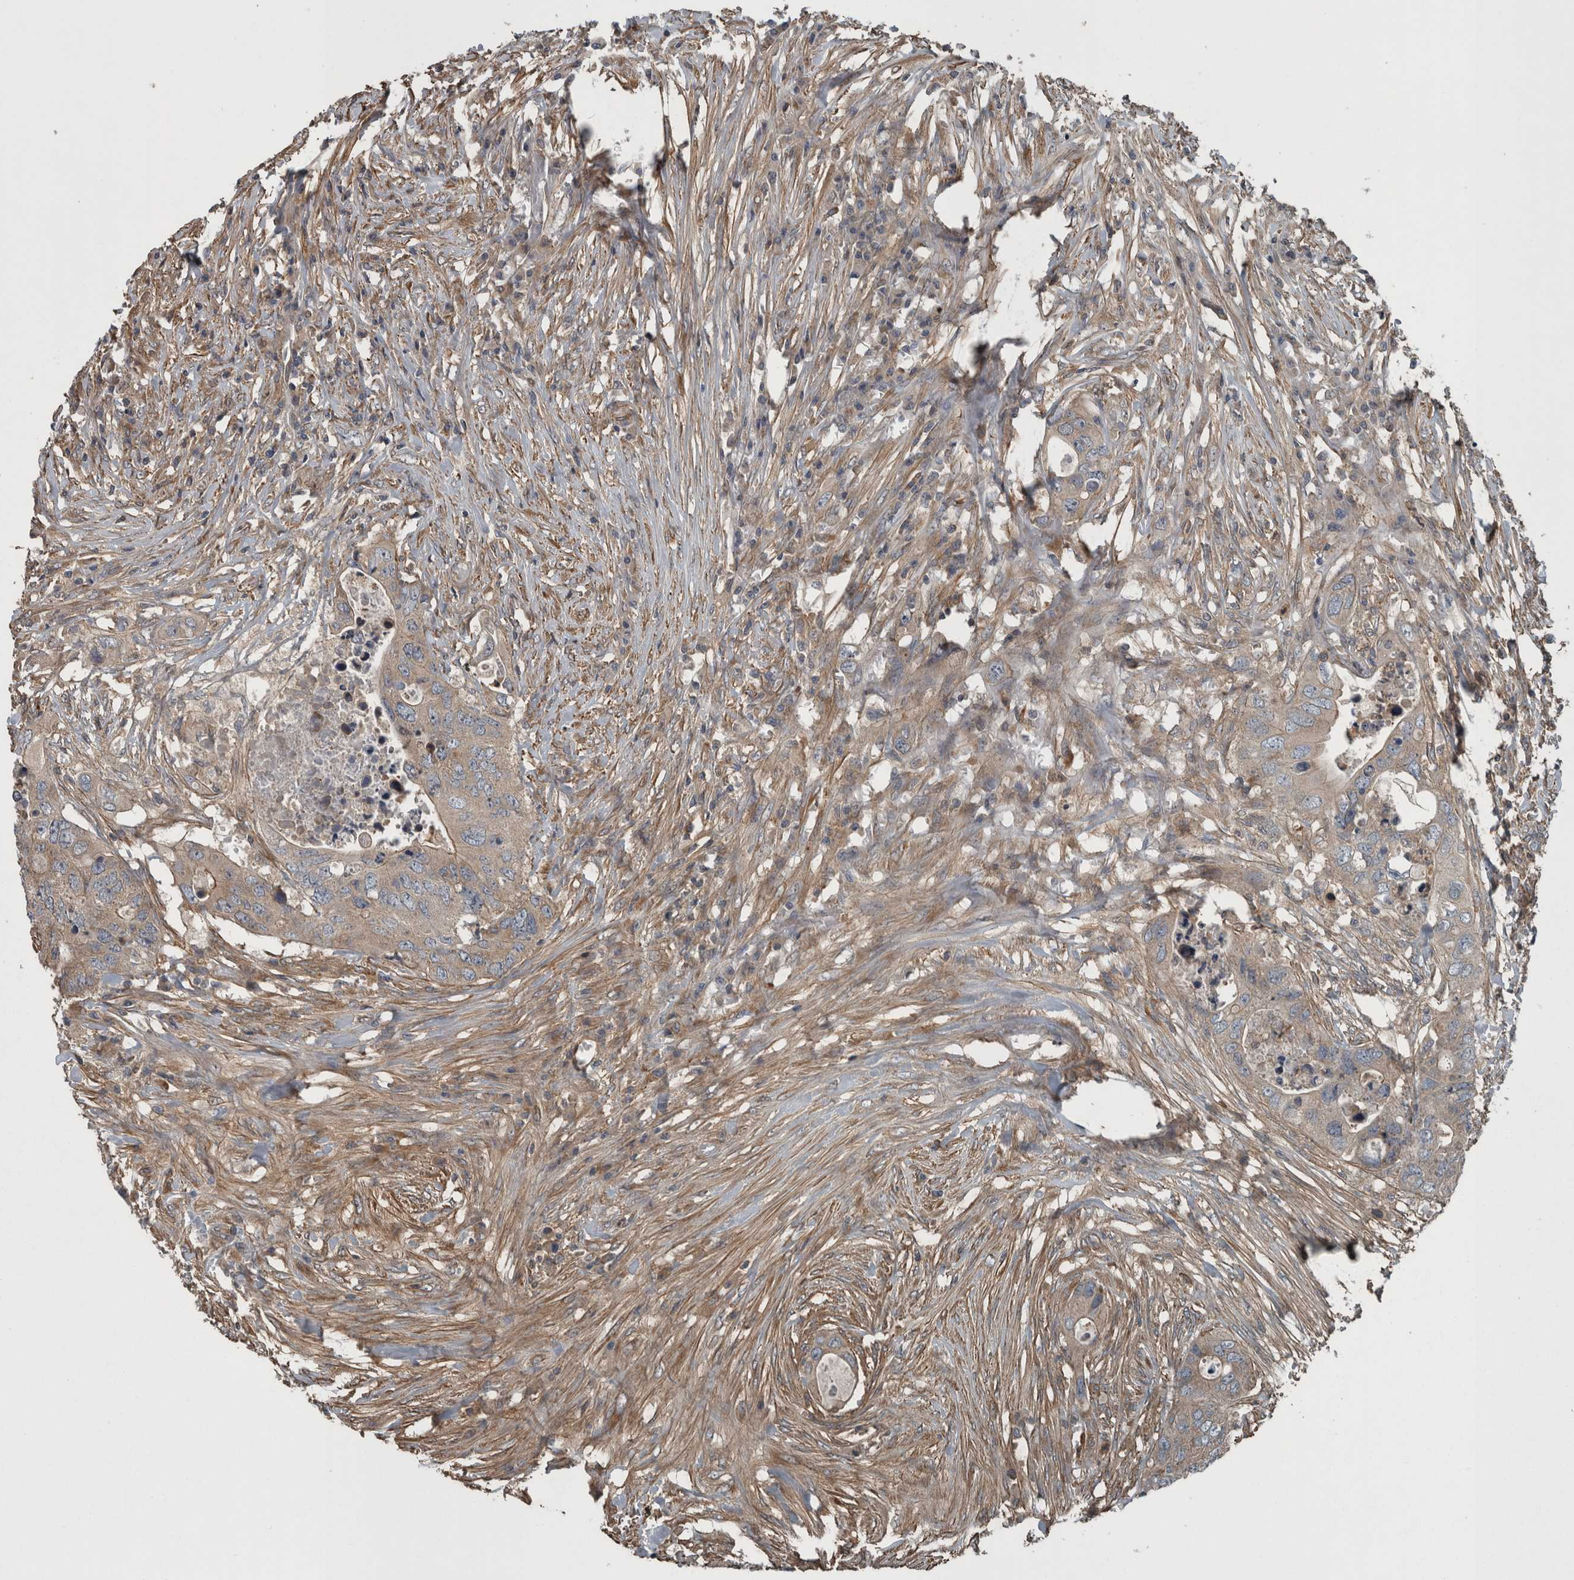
{"staining": {"intensity": "weak", "quantity": ">75%", "location": "cytoplasmic/membranous"}, "tissue": "colorectal cancer", "cell_type": "Tumor cells", "image_type": "cancer", "snomed": [{"axis": "morphology", "description": "Adenocarcinoma, NOS"}, {"axis": "topography", "description": "Colon"}], "caption": "DAB immunohistochemical staining of human colorectal cancer (adenocarcinoma) displays weak cytoplasmic/membranous protein staining in about >75% of tumor cells.", "gene": "EXOC8", "patient": {"sex": "male", "age": 71}}